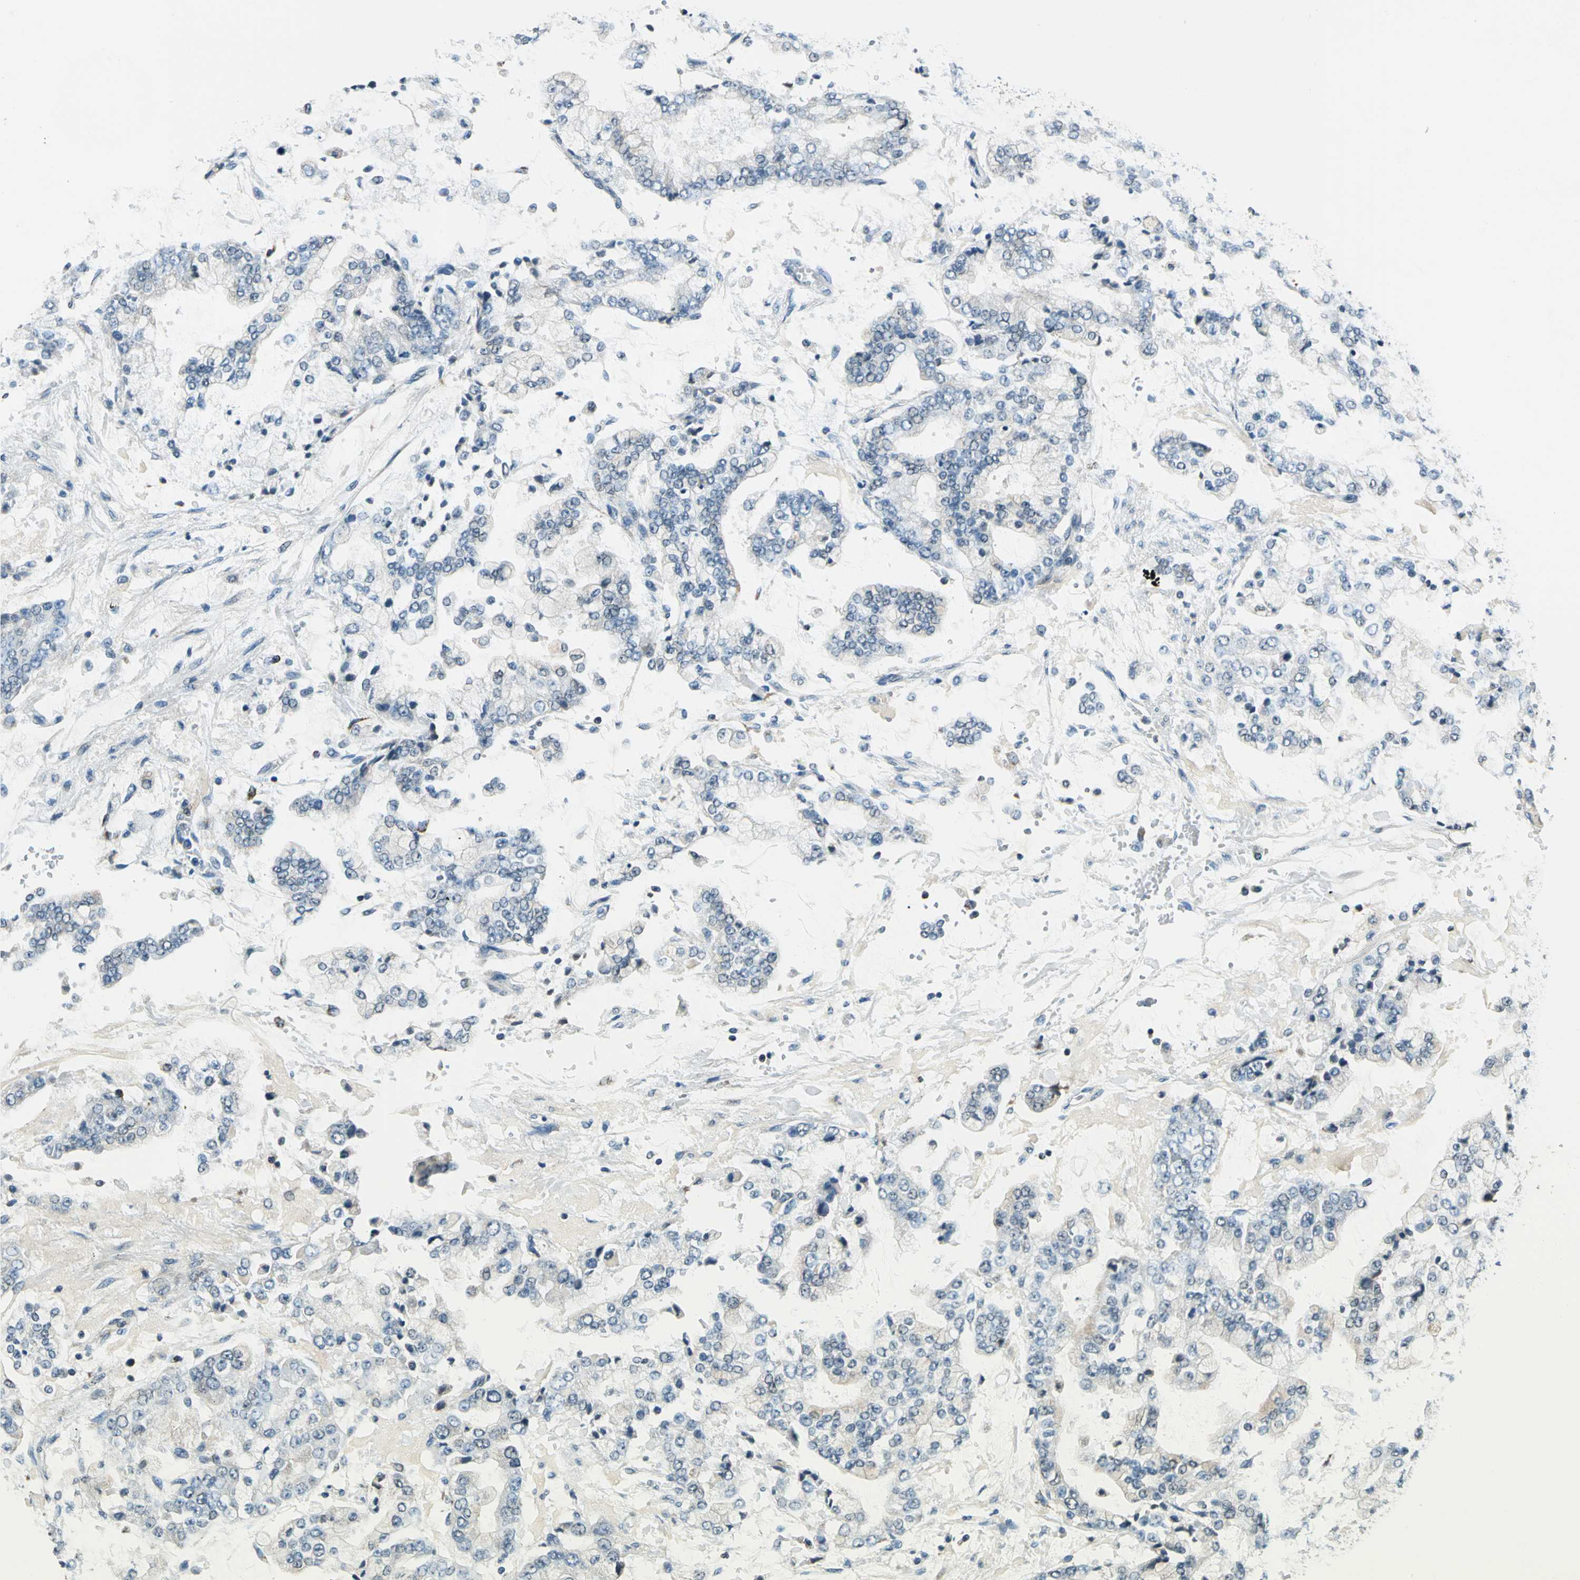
{"staining": {"intensity": "weak", "quantity": "25%-75%", "location": "cytoplasmic/membranous"}, "tissue": "stomach cancer", "cell_type": "Tumor cells", "image_type": "cancer", "snomed": [{"axis": "morphology", "description": "Adenocarcinoma, NOS"}, {"axis": "topography", "description": "Stomach"}], "caption": "Stomach cancer was stained to show a protein in brown. There is low levels of weak cytoplasmic/membranous positivity in about 25%-75% of tumor cells. Using DAB (brown) and hematoxylin (blue) stains, captured at high magnification using brightfield microscopy.", "gene": "NUDT2", "patient": {"sex": "male", "age": 76}}